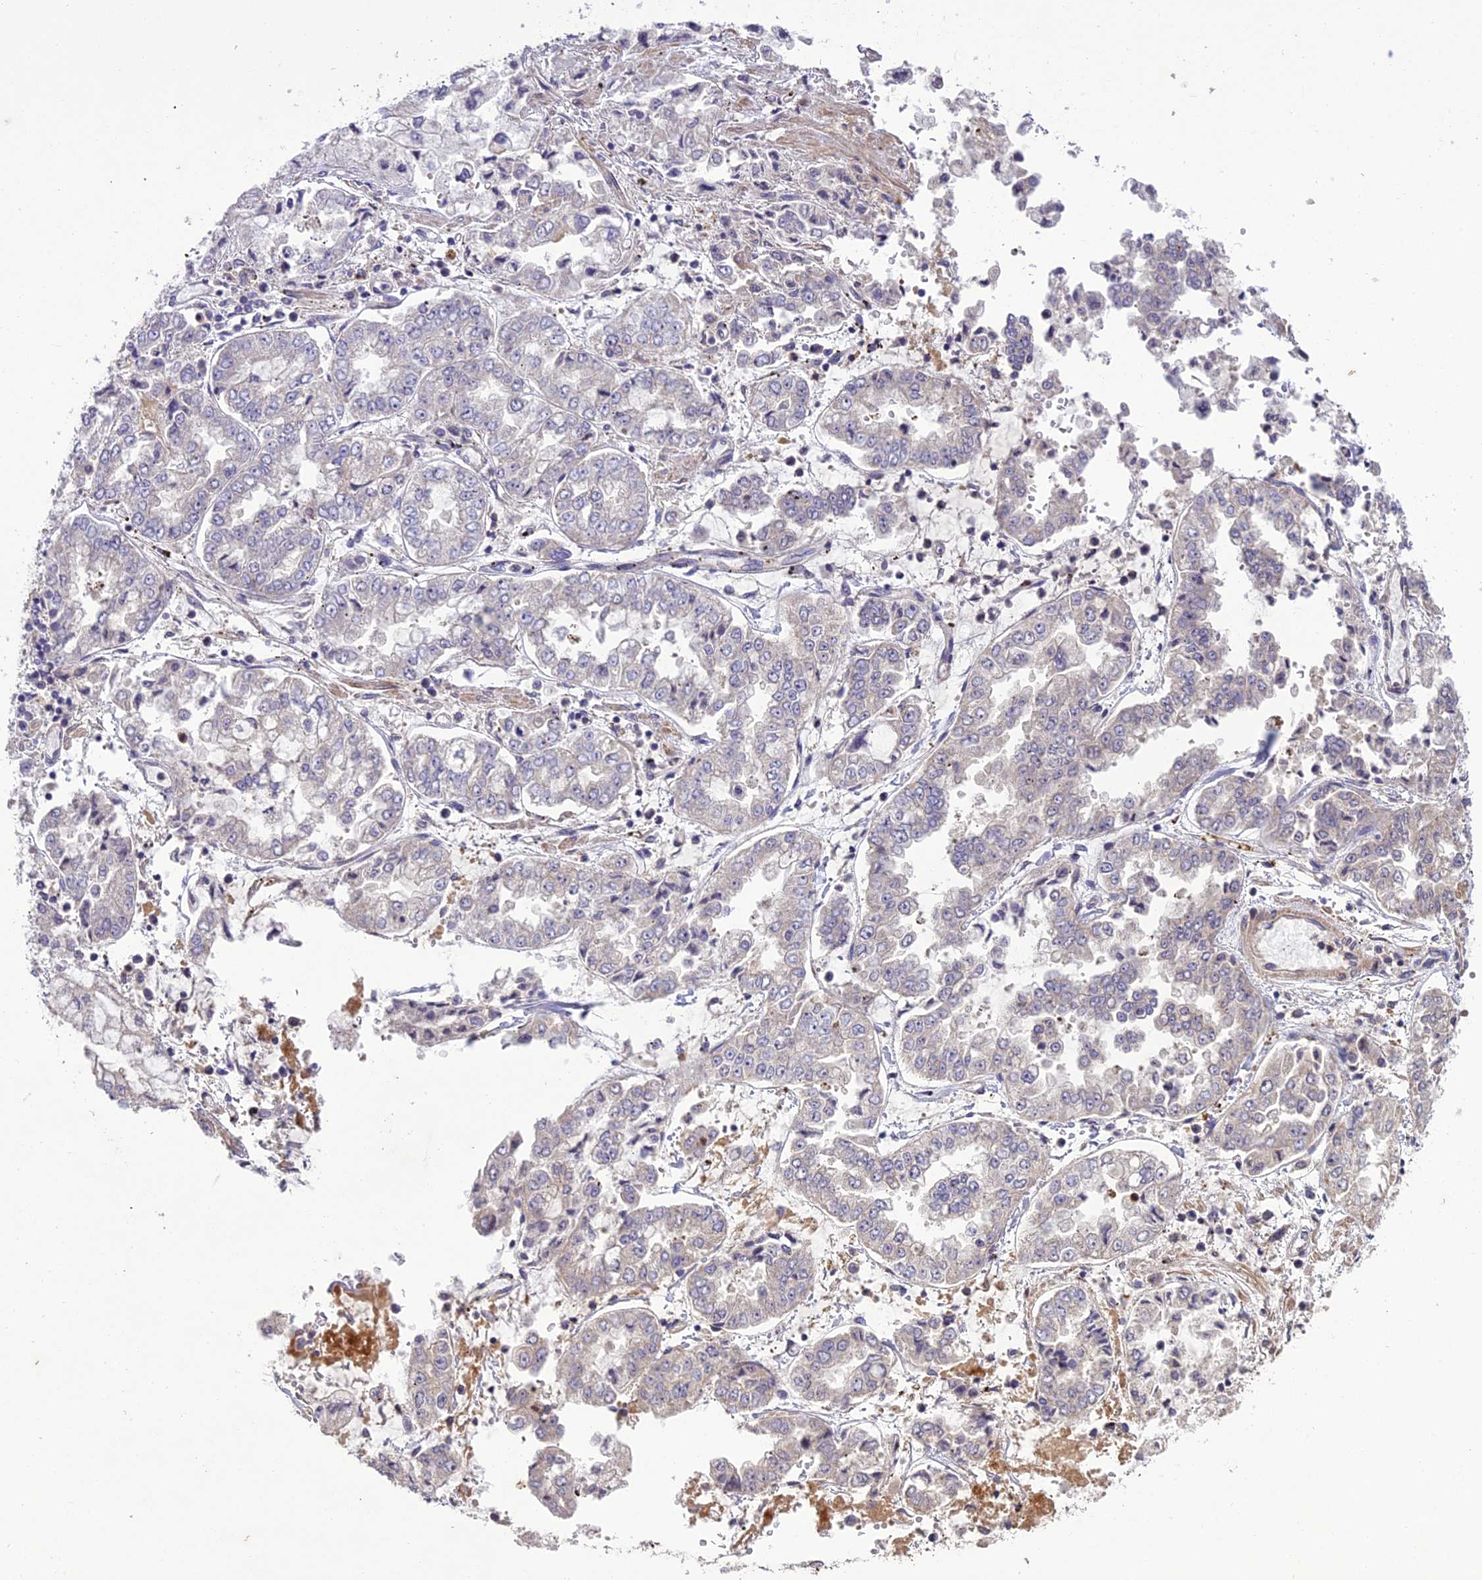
{"staining": {"intensity": "negative", "quantity": "none", "location": "none"}, "tissue": "stomach cancer", "cell_type": "Tumor cells", "image_type": "cancer", "snomed": [{"axis": "morphology", "description": "Adenocarcinoma, NOS"}, {"axis": "topography", "description": "Stomach"}], "caption": "The micrograph exhibits no staining of tumor cells in stomach adenocarcinoma. (Brightfield microscopy of DAB (3,3'-diaminobenzidine) immunohistochemistry (IHC) at high magnification).", "gene": "CENPL", "patient": {"sex": "male", "age": 76}}